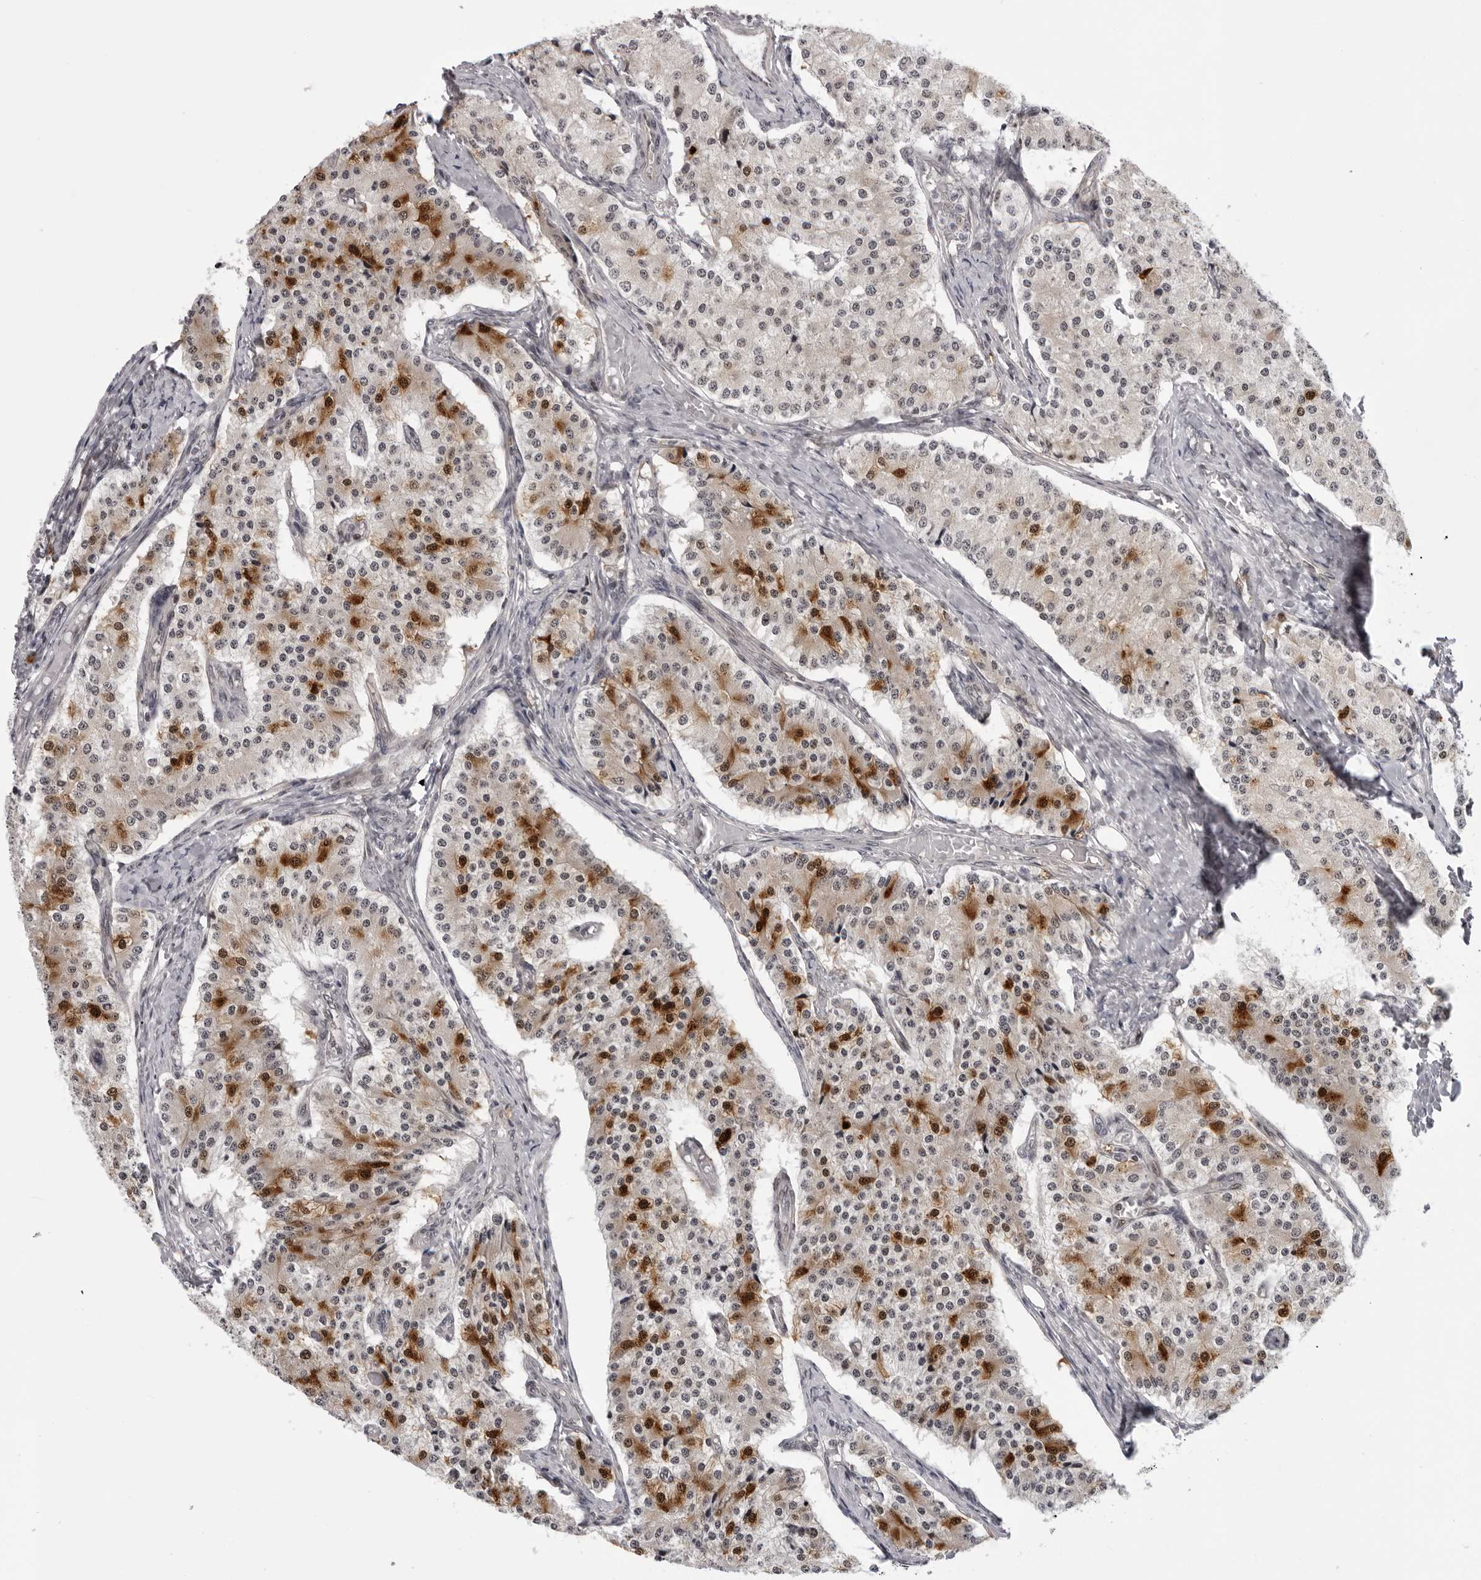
{"staining": {"intensity": "strong", "quantity": "25%-75%", "location": "cytoplasmic/membranous,nuclear"}, "tissue": "carcinoid", "cell_type": "Tumor cells", "image_type": "cancer", "snomed": [{"axis": "morphology", "description": "Carcinoid, malignant, NOS"}, {"axis": "topography", "description": "Colon"}], "caption": "Human carcinoid stained for a protein (brown) shows strong cytoplasmic/membranous and nuclear positive expression in approximately 25%-75% of tumor cells.", "gene": "GCSAML", "patient": {"sex": "female", "age": 52}}